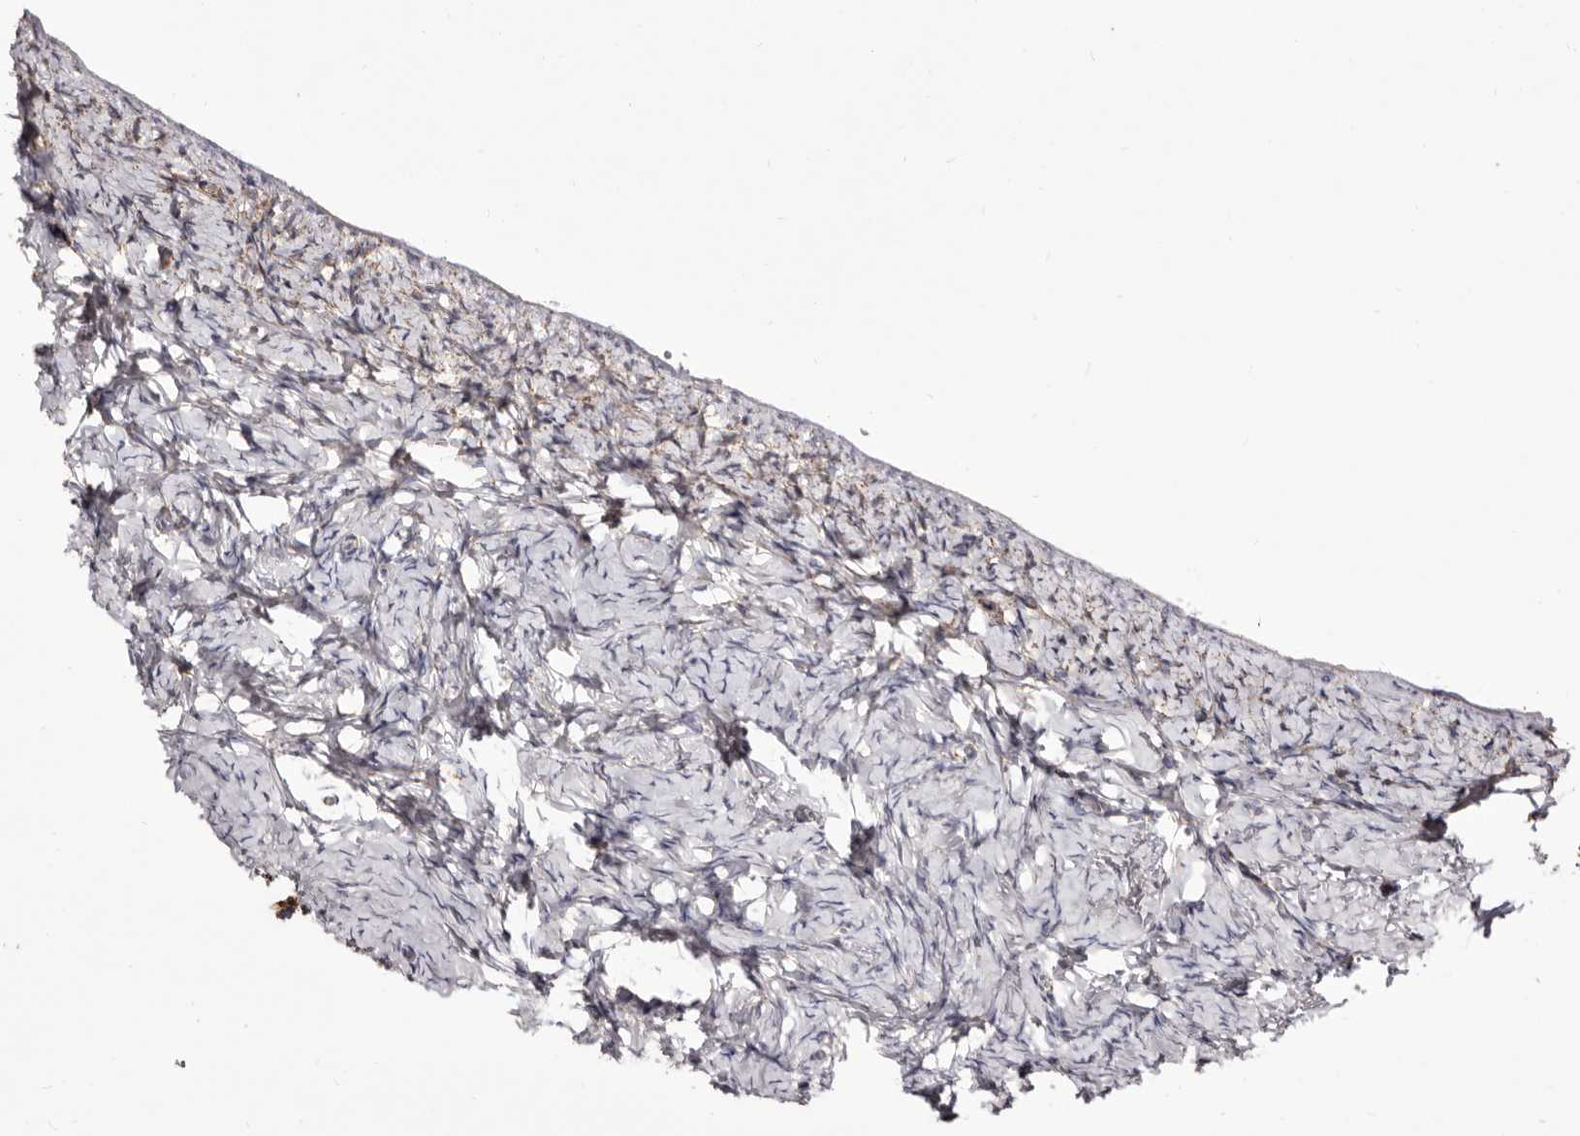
{"staining": {"intensity": "moderate", "quantity": ">75%", "location": "cytoplasmic/membranous"}, "tissue": "ovary", "cell_type": "Follicle cells", "image_type": "normal", "snomed": [{"axis": "morphology", "description": "Normal tissue, NOS"}, {"axis": "topography", "description": "Ovary"}], "caption": "Immunohistochemical staining of normal ovary shows medium levels of moderate cytoplasmic/membranous positivity in approximately >75% of follicle cells.", "gene": "ACBD6", "patient": {"sex": "female", "age": 27}}